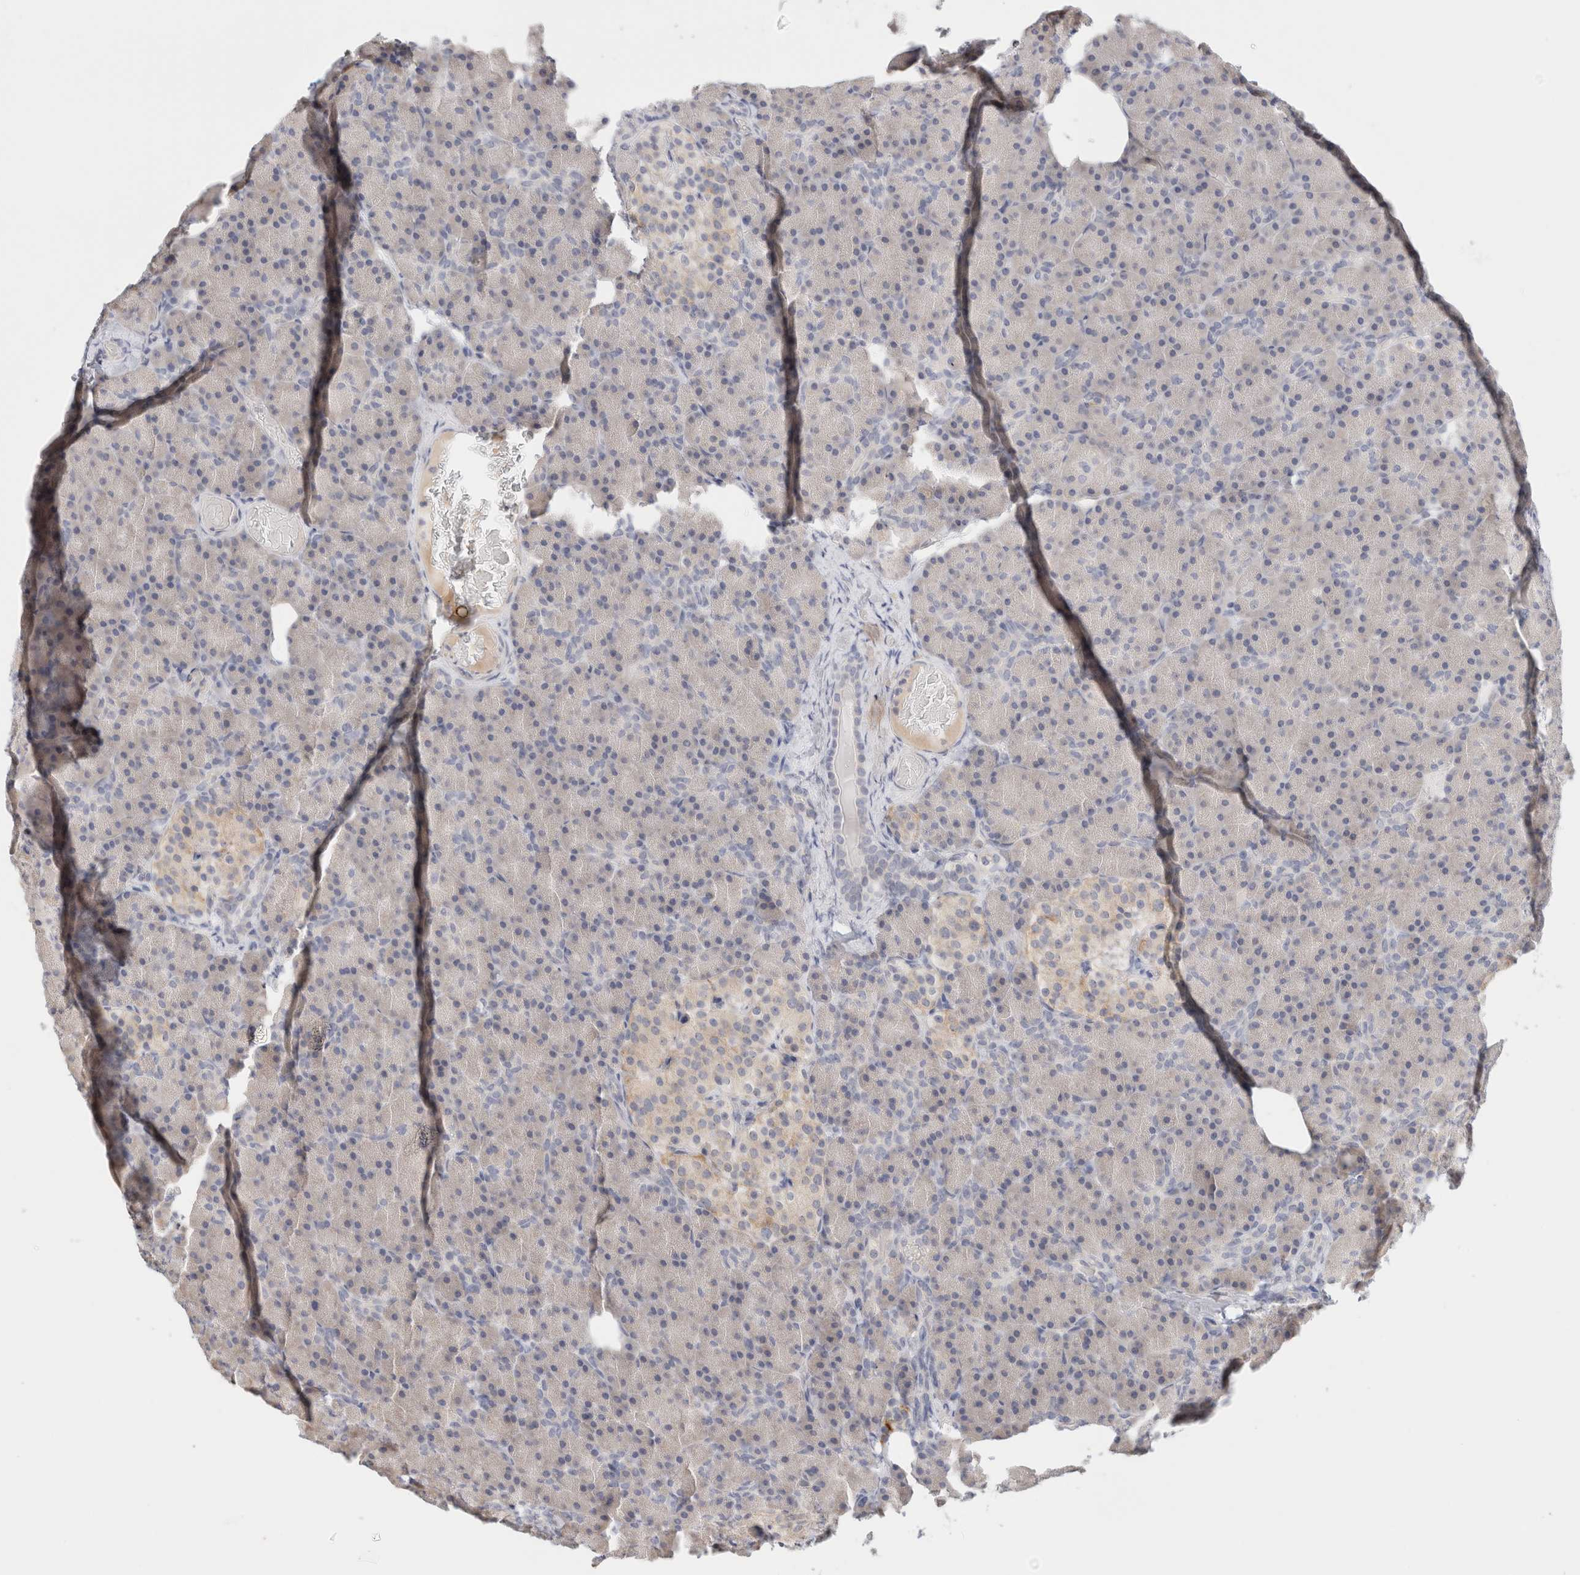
{"staining": {"intensity": "negative", "quantity": "none", "location": "none"}, "tissue": "pancreas", "cell_type": "Exocrine glandular cells", "image_type": "normal", "snomed": [{"axis": "morphology", "description": "Normal tissue, NOS"}, {"axis": "topography", "description": "Pancreas"}], "caption": "Exocrine glandular cells show no significant protein expression in unremarkable pancreas. The staining was performed using DAB to visualize the protein expression in brown, while the nuclei were stained in blue with hematoxylin (Magnification: 20x).", "gene": "SPRTN", "patient": {"sex": "female", "age": 43}}